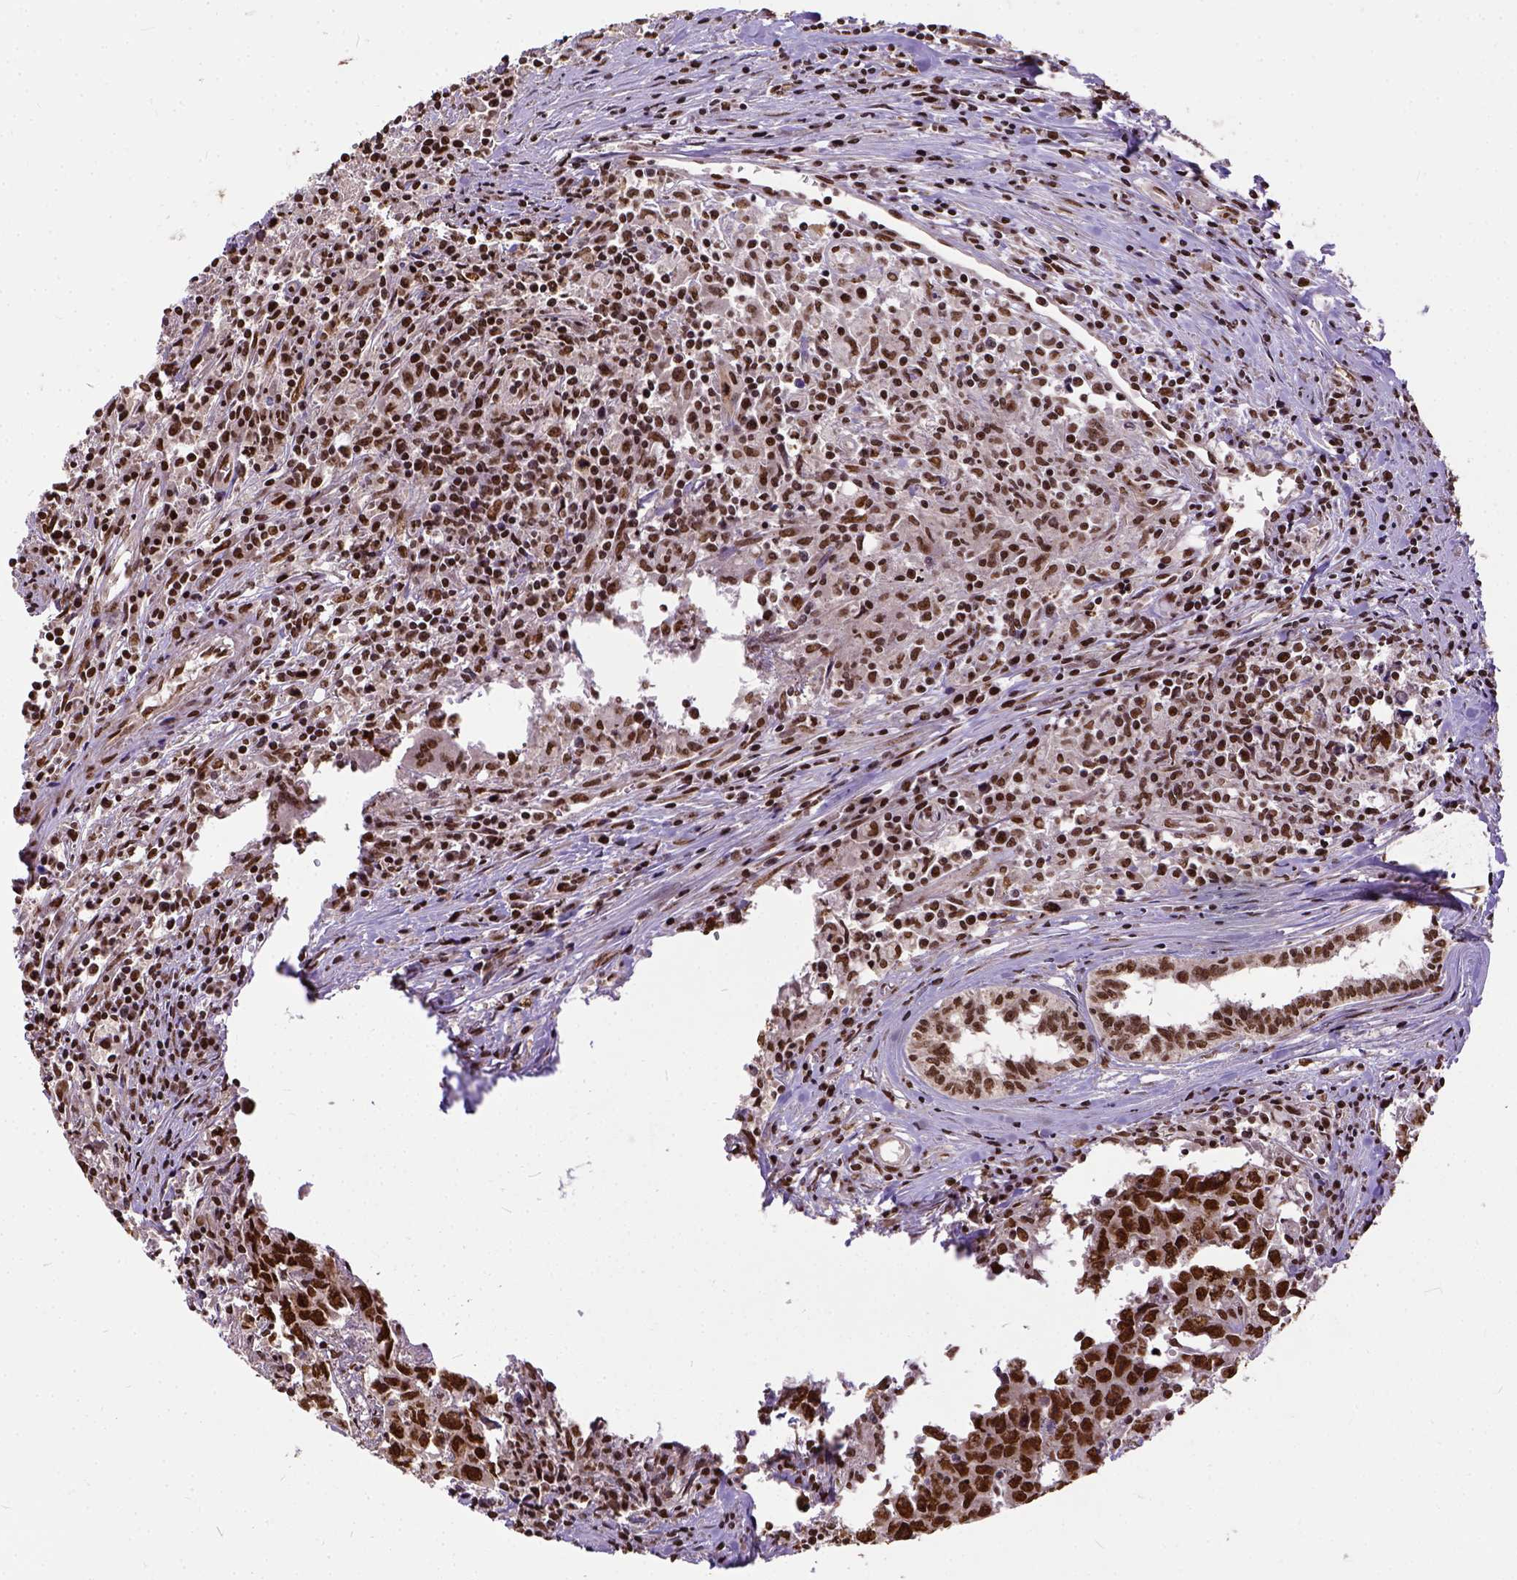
{"staining": {"intensity": "strong", "quantity": ">75%", "location": "nuclear"}, "tissue": "testis cancer", "cell_type": "Tumor cells", "image_type": "cancer", "snomed": [{"axis": "morphology", "description": "Carcinoma, Embryonal, NOS"}, {"axis": "topography", "description": "Testis"}], "caption": "Immunohistochemistry (IHC) photomicrograph of neoplastic tissue: testis cancer stained using immunohistochemistry reveals high levels of strong protein expression localized specifically in the nuclear of tumor cells, appearing as a nuclear brown color.", "gene": "NACC1", "patient": {"sex": "male", "age": 22}}